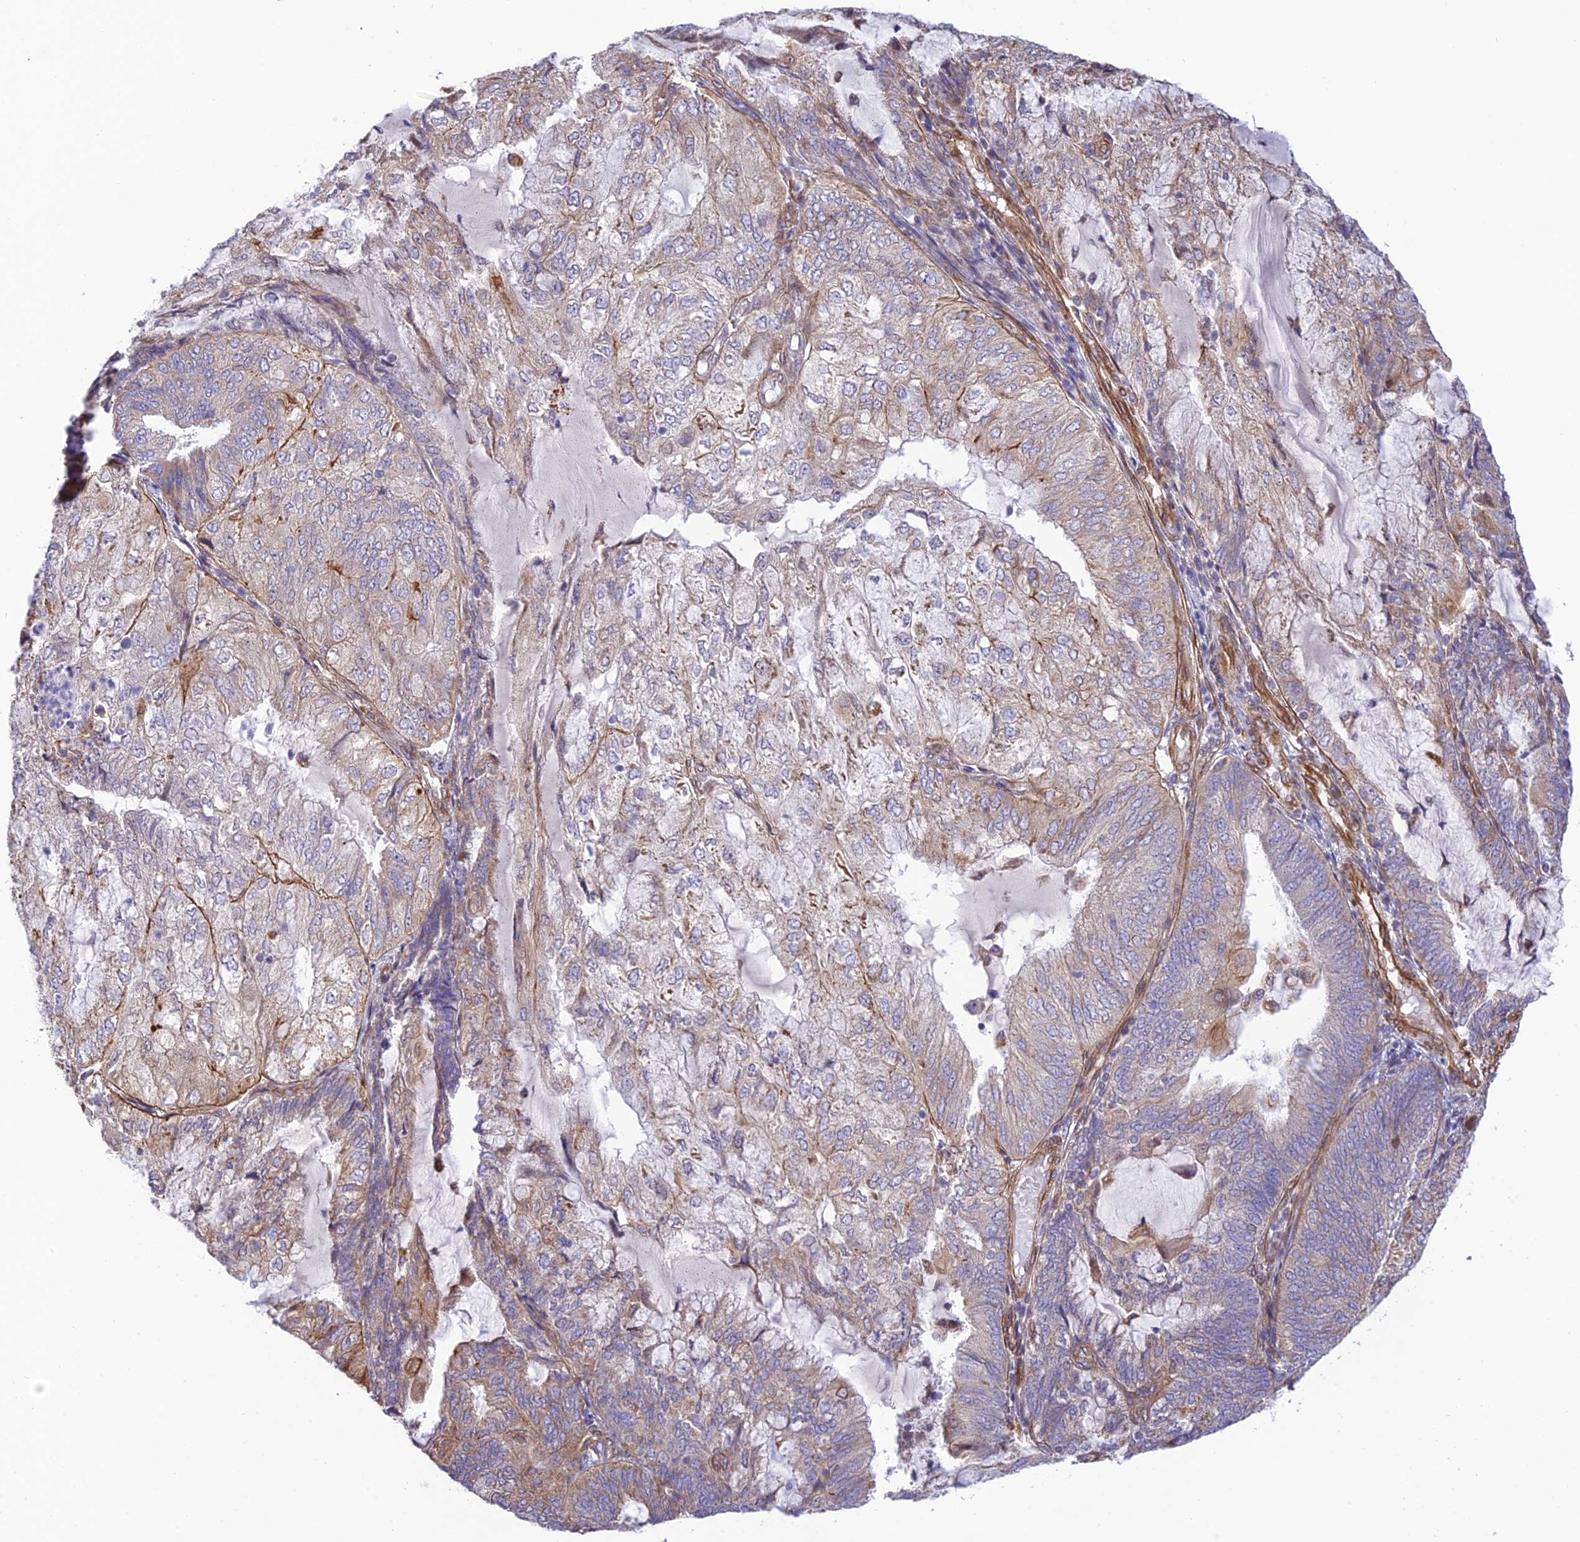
{"staining": {"intensity": "weak", "quantity": "<25%", "location": "cytoplasmic/membranous"}, "tissue": "endometrial cancer", "cell_type": "Tumor cells", "image_type": "cancer", "snomed": [{"axis": "morphology", "description": "Adenocarcinoma, NOS"}, {"axis": "topography", "description": "Endometrium"}], "caption": "Endometrial cancer (adenocarcinoma) was stained to show a protein in brown. There is no significant expression in tumor cells.", "gene": "EXOC3L4", "patient": {"sex": "female", "age": 81}}